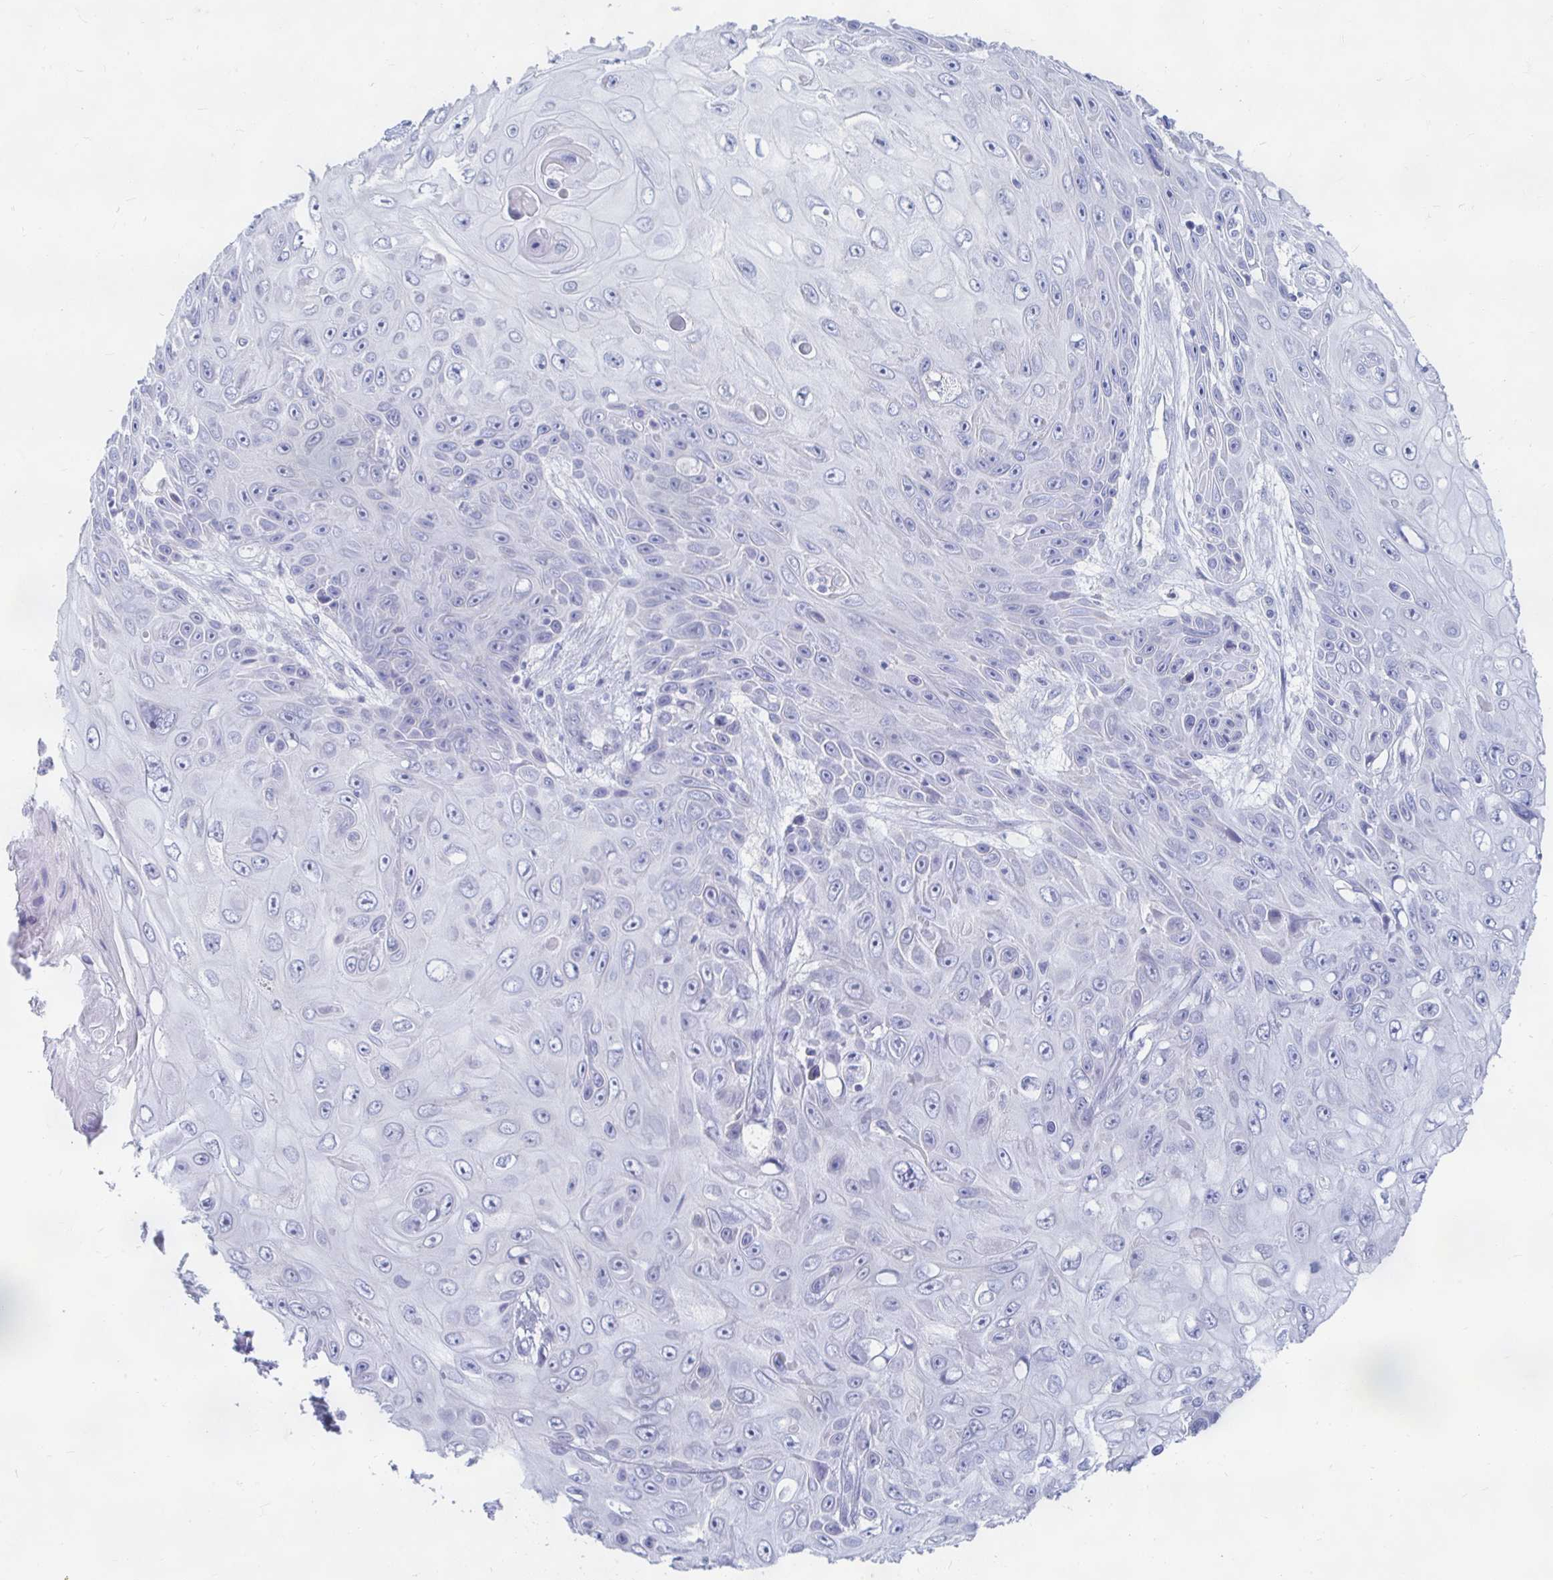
{"staining": {"intensity": "negative", "quantity": "none", "location": "none"}, "tissue": "skin cancer", "cell_type": "Tumor cells", "image_type": "cancer", "snomed": [{"axis": "morphology", "description": "Squamous cell carcinoma, NOS"}, {"axis": "topography", "description": "Skin"}], "caption": "The photomicrograph demonstrates no significant expression in tumor cells of skin squamous cell carcinoma.", "gene": "PEG10", "patient": {"sex": "male", "age": 82}}